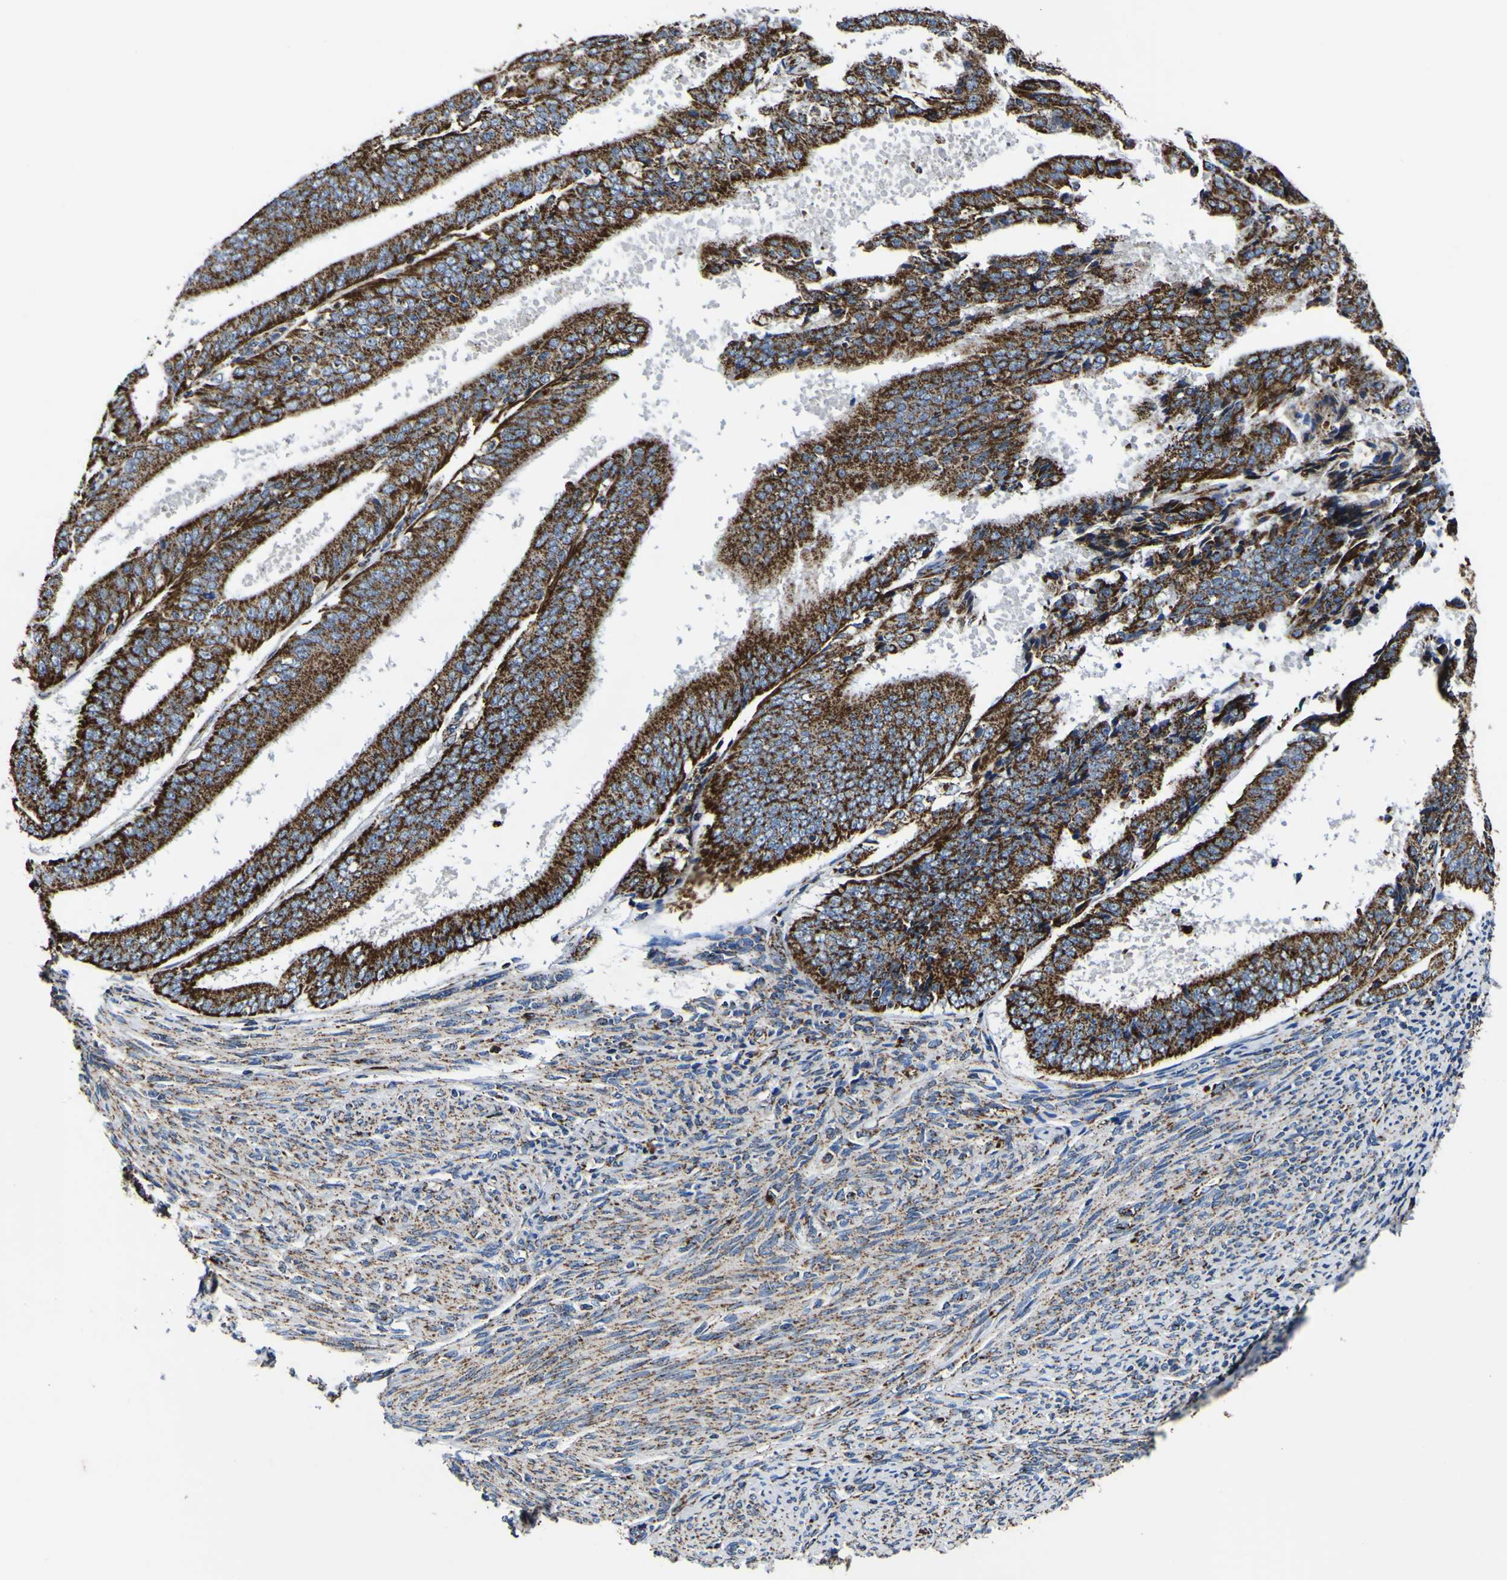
{"staining": {"intensity": "strong", "quantity": ">75%", "location": "cytoplasmic/membranous"}, "tissue": "endometrial cancer", "cell_type": "Tumor cells", "image_type": "cancer", "snomed": [{"axis": "morphology", "description": "Adenocarcinoma, NOS"}, {"axis": "topography", "description": "Endometrium"}], "caption": "An image showing strong cytoplasmic/membranous staining in approximately >75% of tumor cells in endometrial cancer, as visualized by brown immunohistochemical staining.", "gene": "PTRH2", "patient": {"sex": "female", "age": 63}}